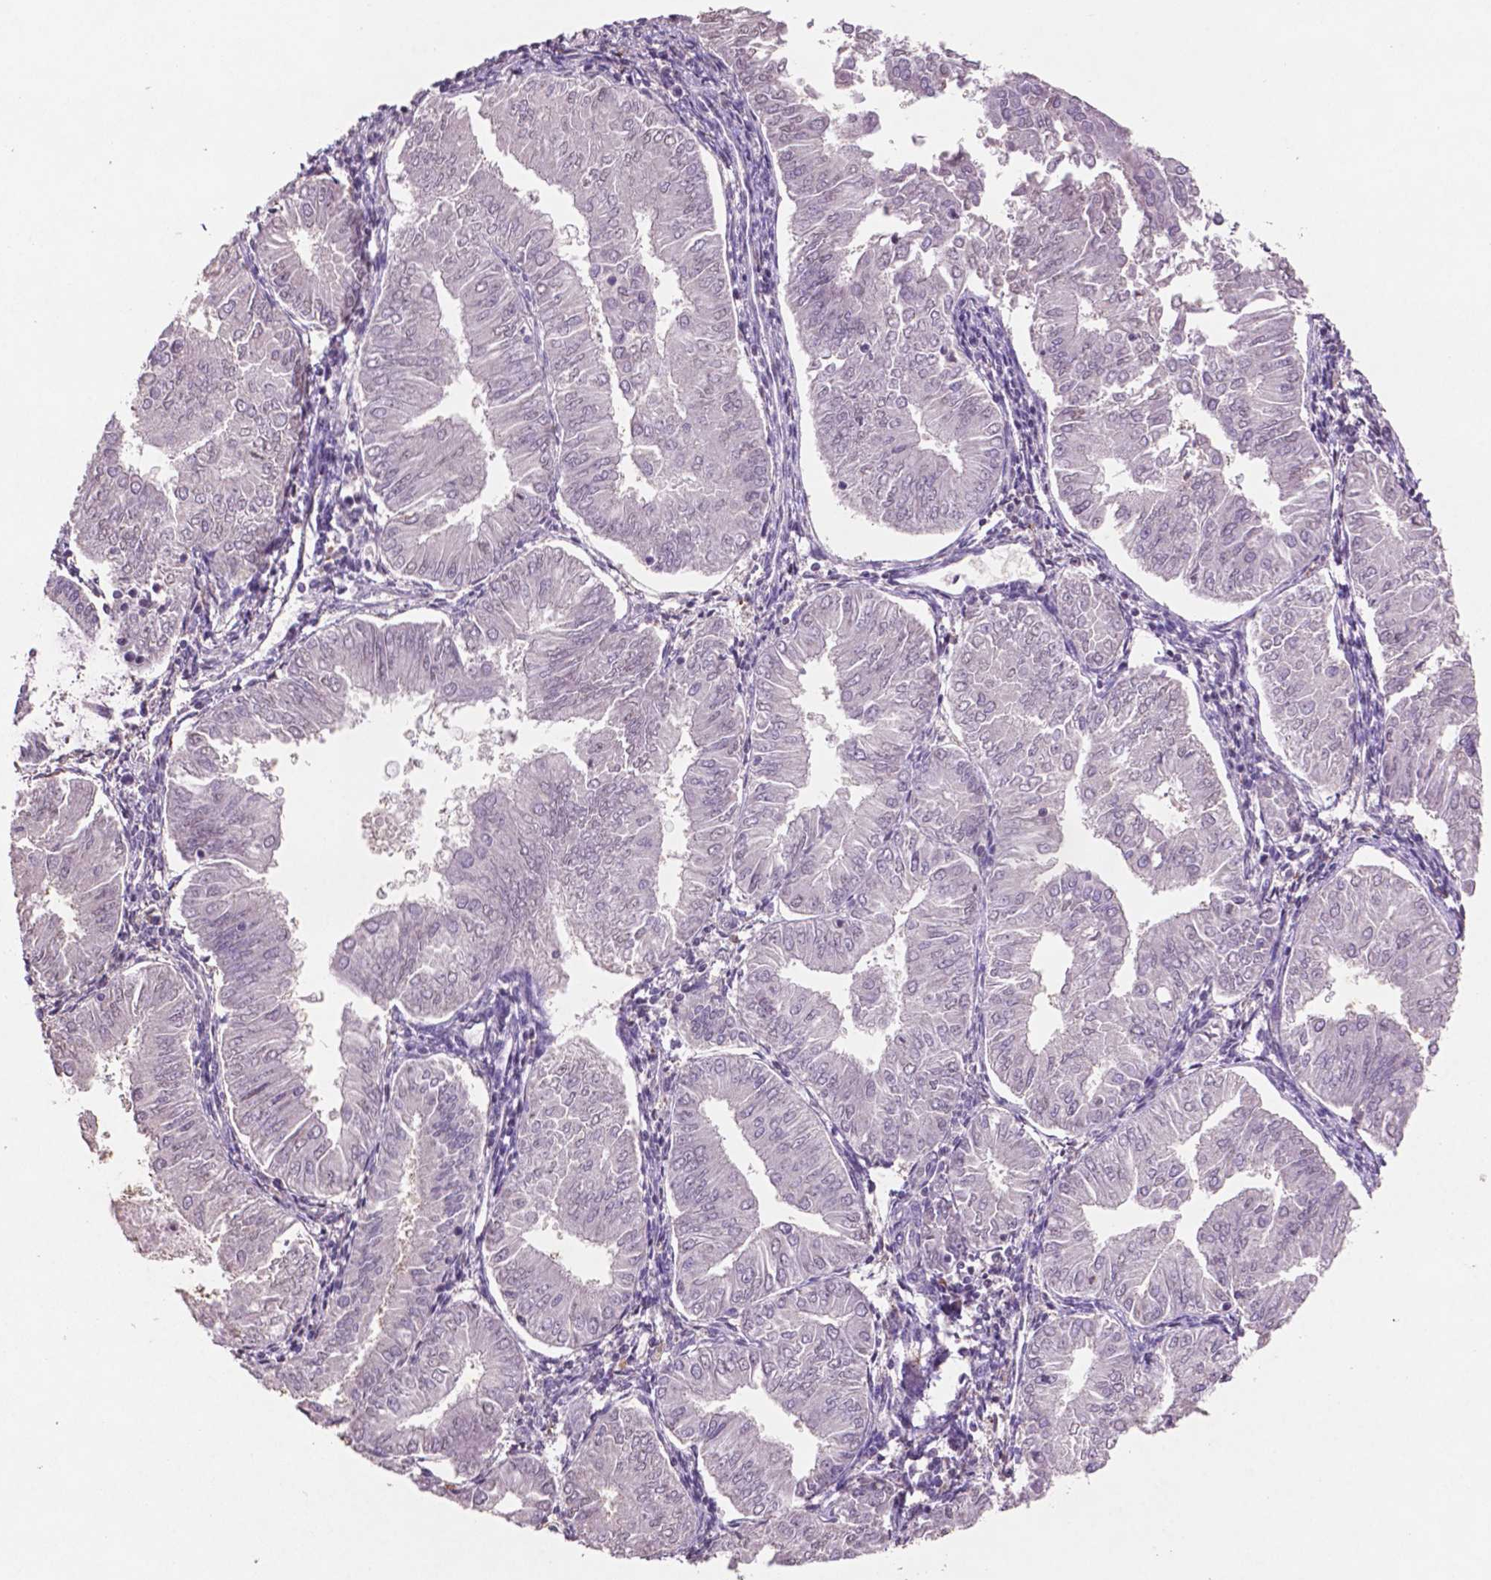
{"staining": {"intensity": "negative", "quantity": "none", "location": "none"}, "tissue": "endometrial cancer", "cell_type": "Tumor cells", "image_type": "cancer", "snomed": [{"axis": "morphology", "description": "Adenocarcinoma, NOS"}, {"axis": "topography", "description": "Endometrium"}], "caption": "Endometrial cancer was stained to show a protein in brown. There is no significant positivity in tumor cells.", "gene": "GLRX", "patient": {"sex": "female", "age": 53}}